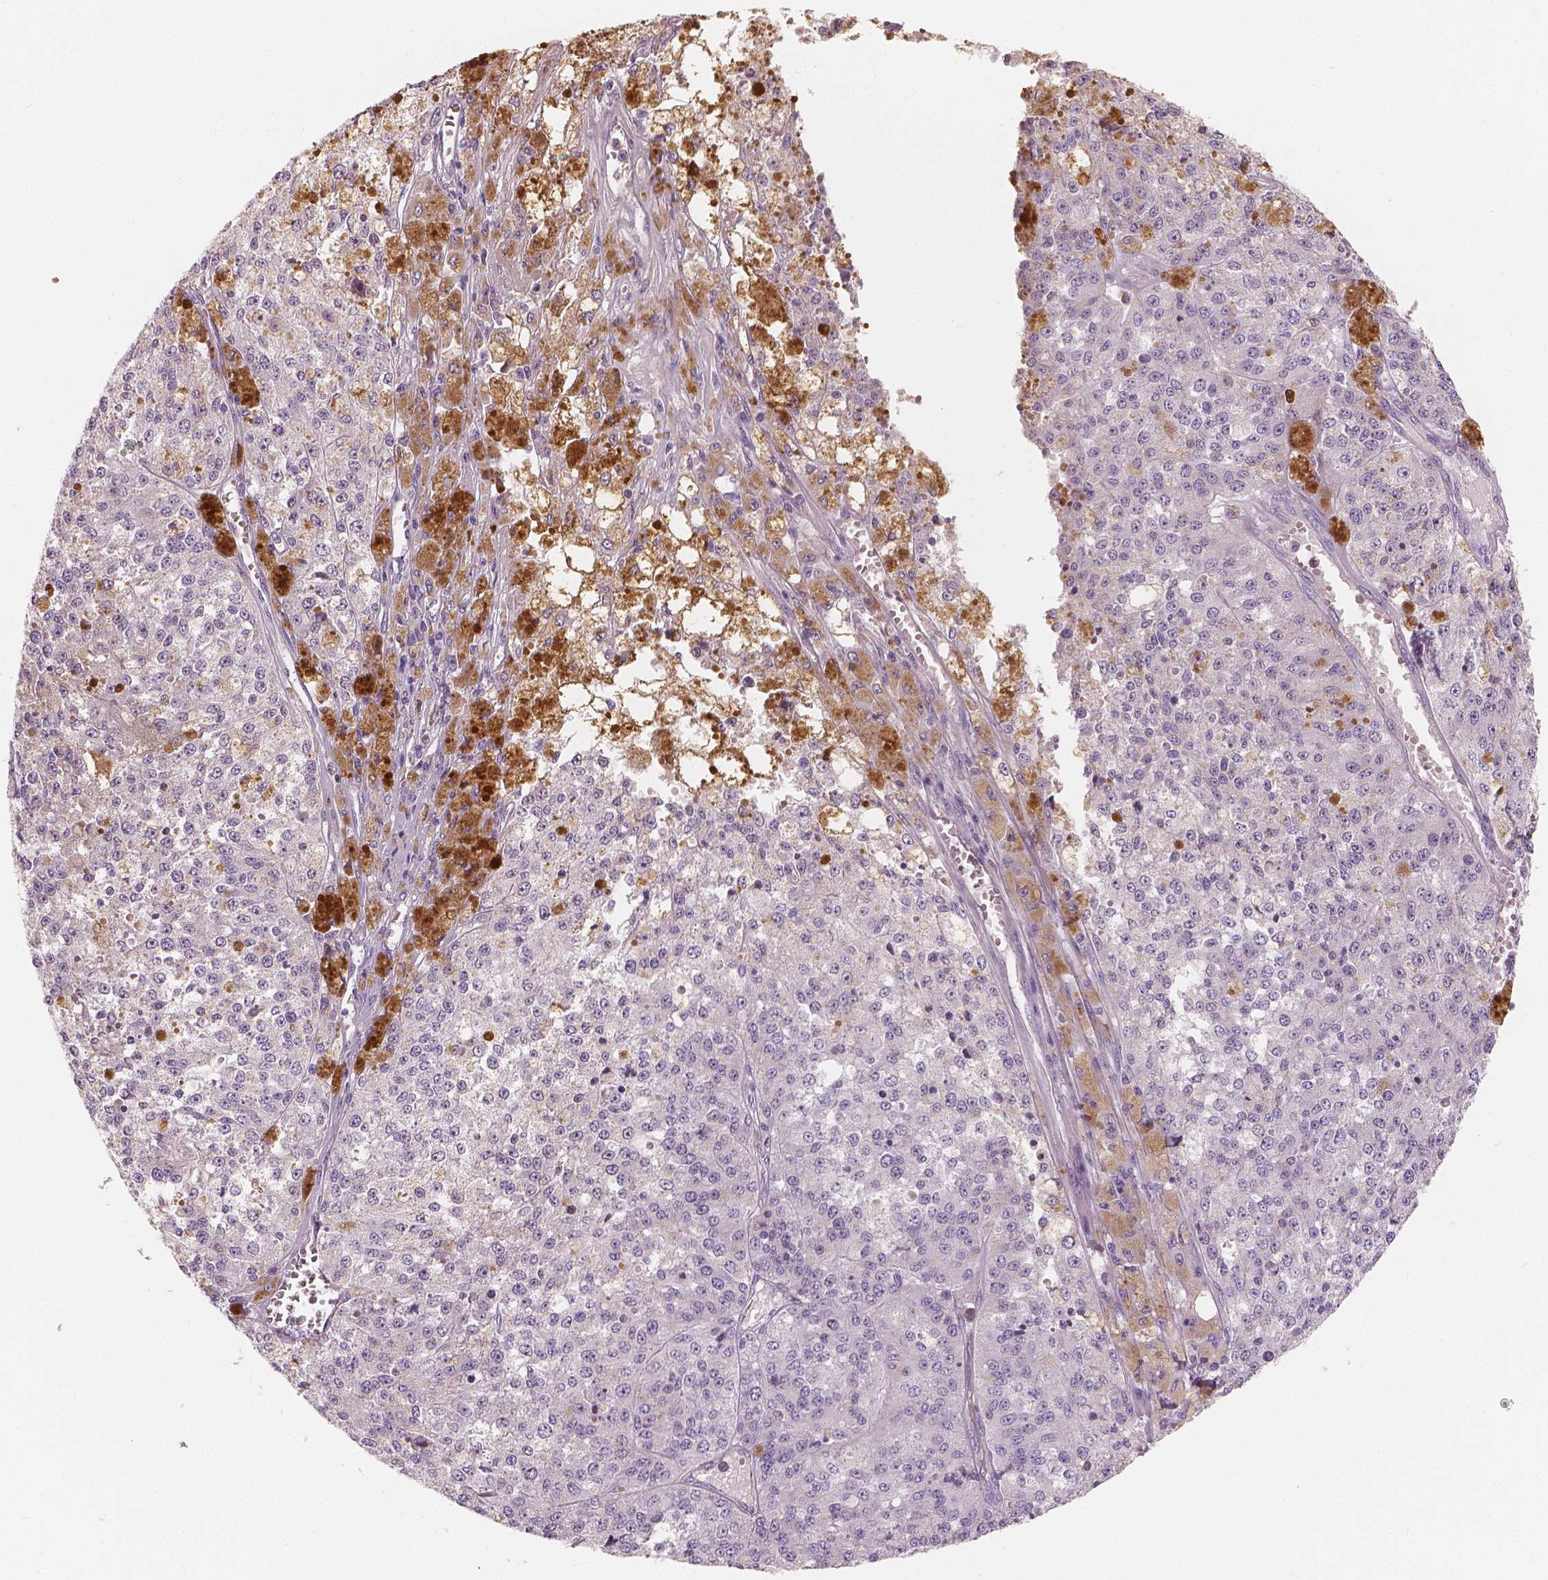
{"staining": {"intensity": "negative", "quantity": "none", "location": "none"}, "tissue": "melanoma", "cell_type": "Tumor cells", "image_type": "cancer", "snomed": [{"axis": "morphology", "description": "Malignant melanoma, Metastatic site"}, {"axis": "topography", "description": "Lymph node"}], "caption": "A photomicrograph of human malignant melanoma (metastatic site) is negative for staining in tumor cells.", "gene": "RNASE7", "patient": {"sex": "female", "age": 64}}